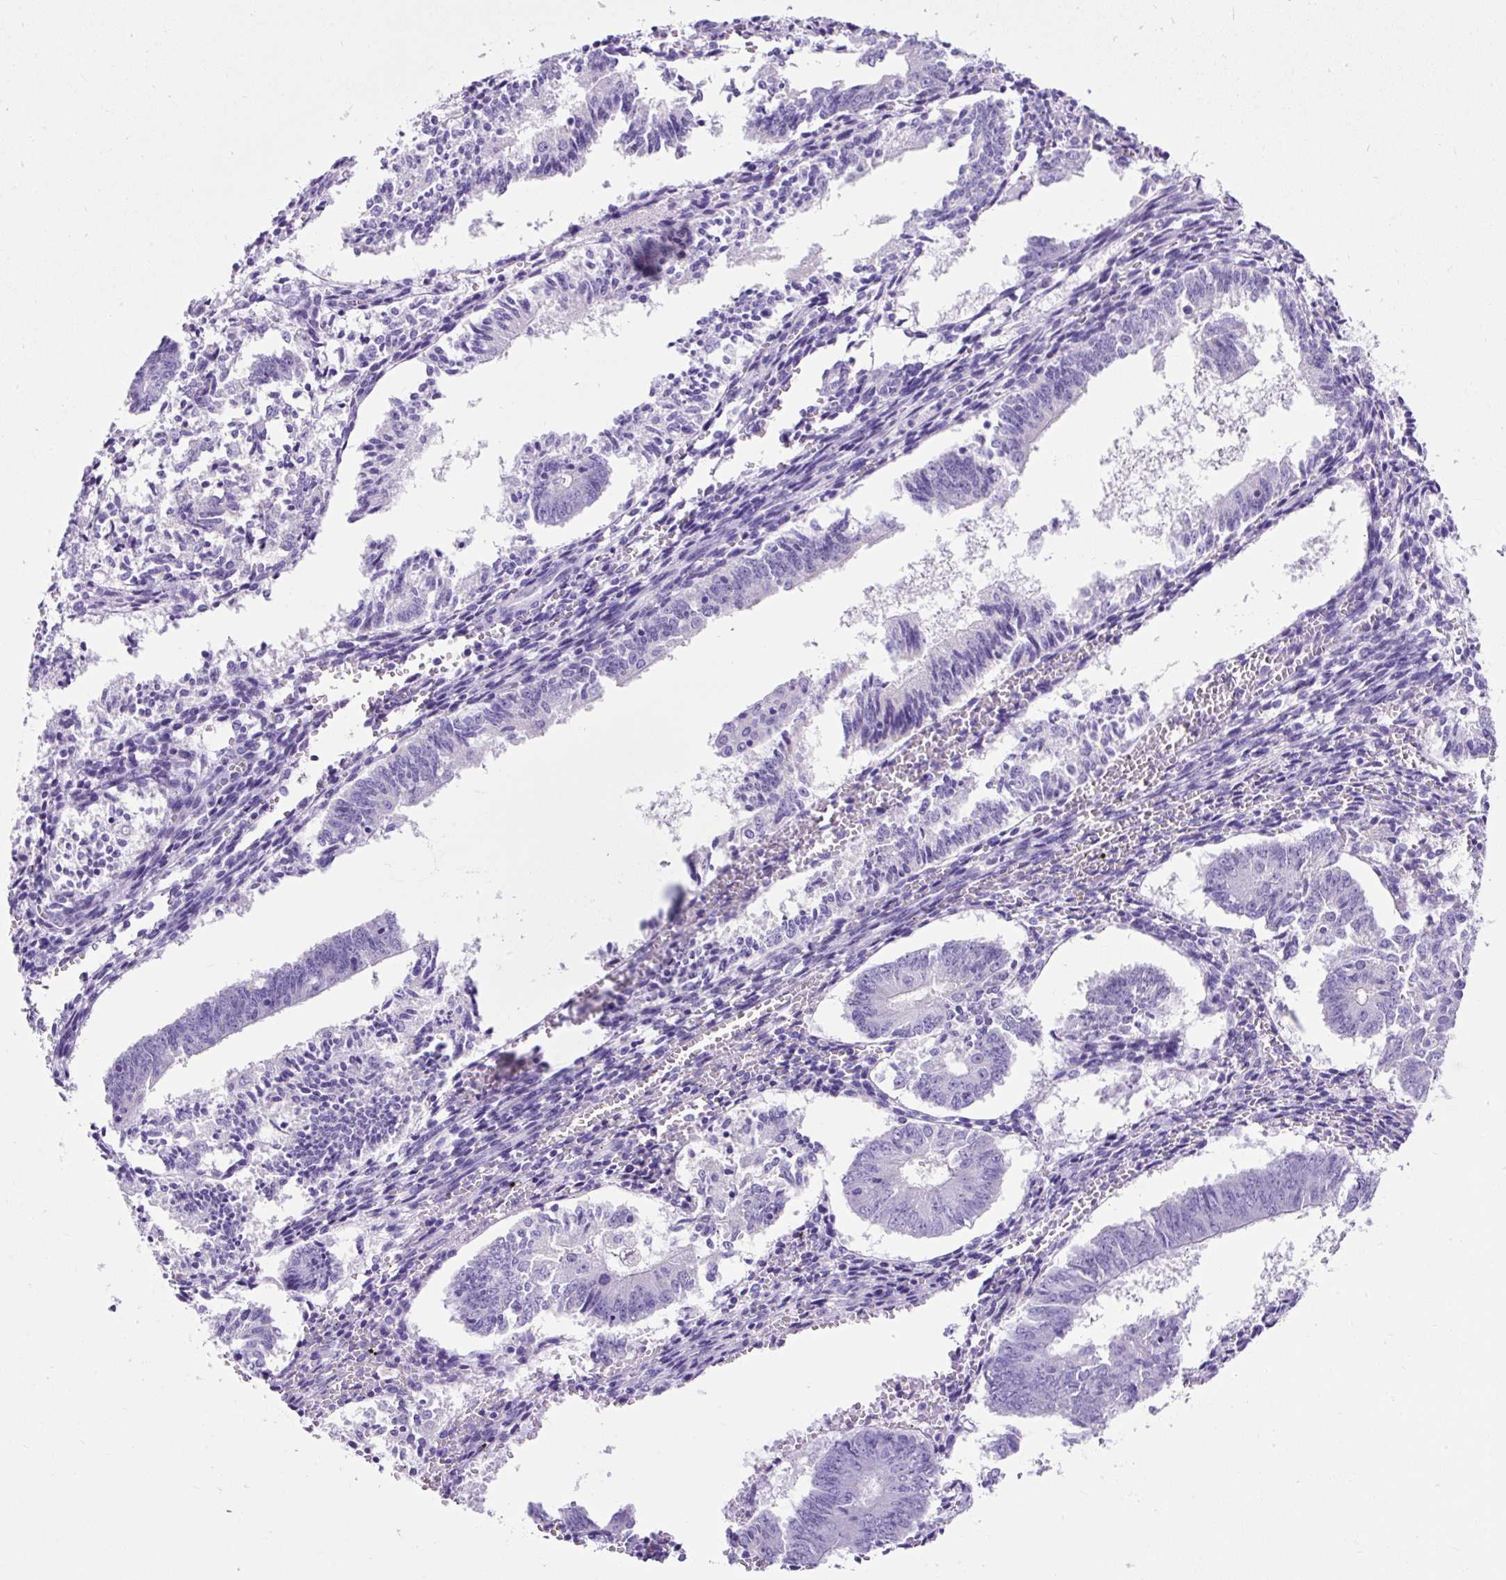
{"staining": {"intensity": "negative", "quantity": "none", "location": "none"}, "tissue": "endometrial cancer", "cell_type": "Tumor cells", "image_type": "cancer", "snomed": [{"axis": "morphology", "description": "Adenocarcinoma, NOS"}, {"axis": "topography", "description": "Endometrium"}], "caption": "IHC of human endometrial cancer (adenocarcinoma) demonstrates no positivity in tumor cells. (Immunohistochemistry (ihc), brightfield microscopy, high magnification).", "gene": "KRT12", "patient": {"sex": "female", "age": 50}}